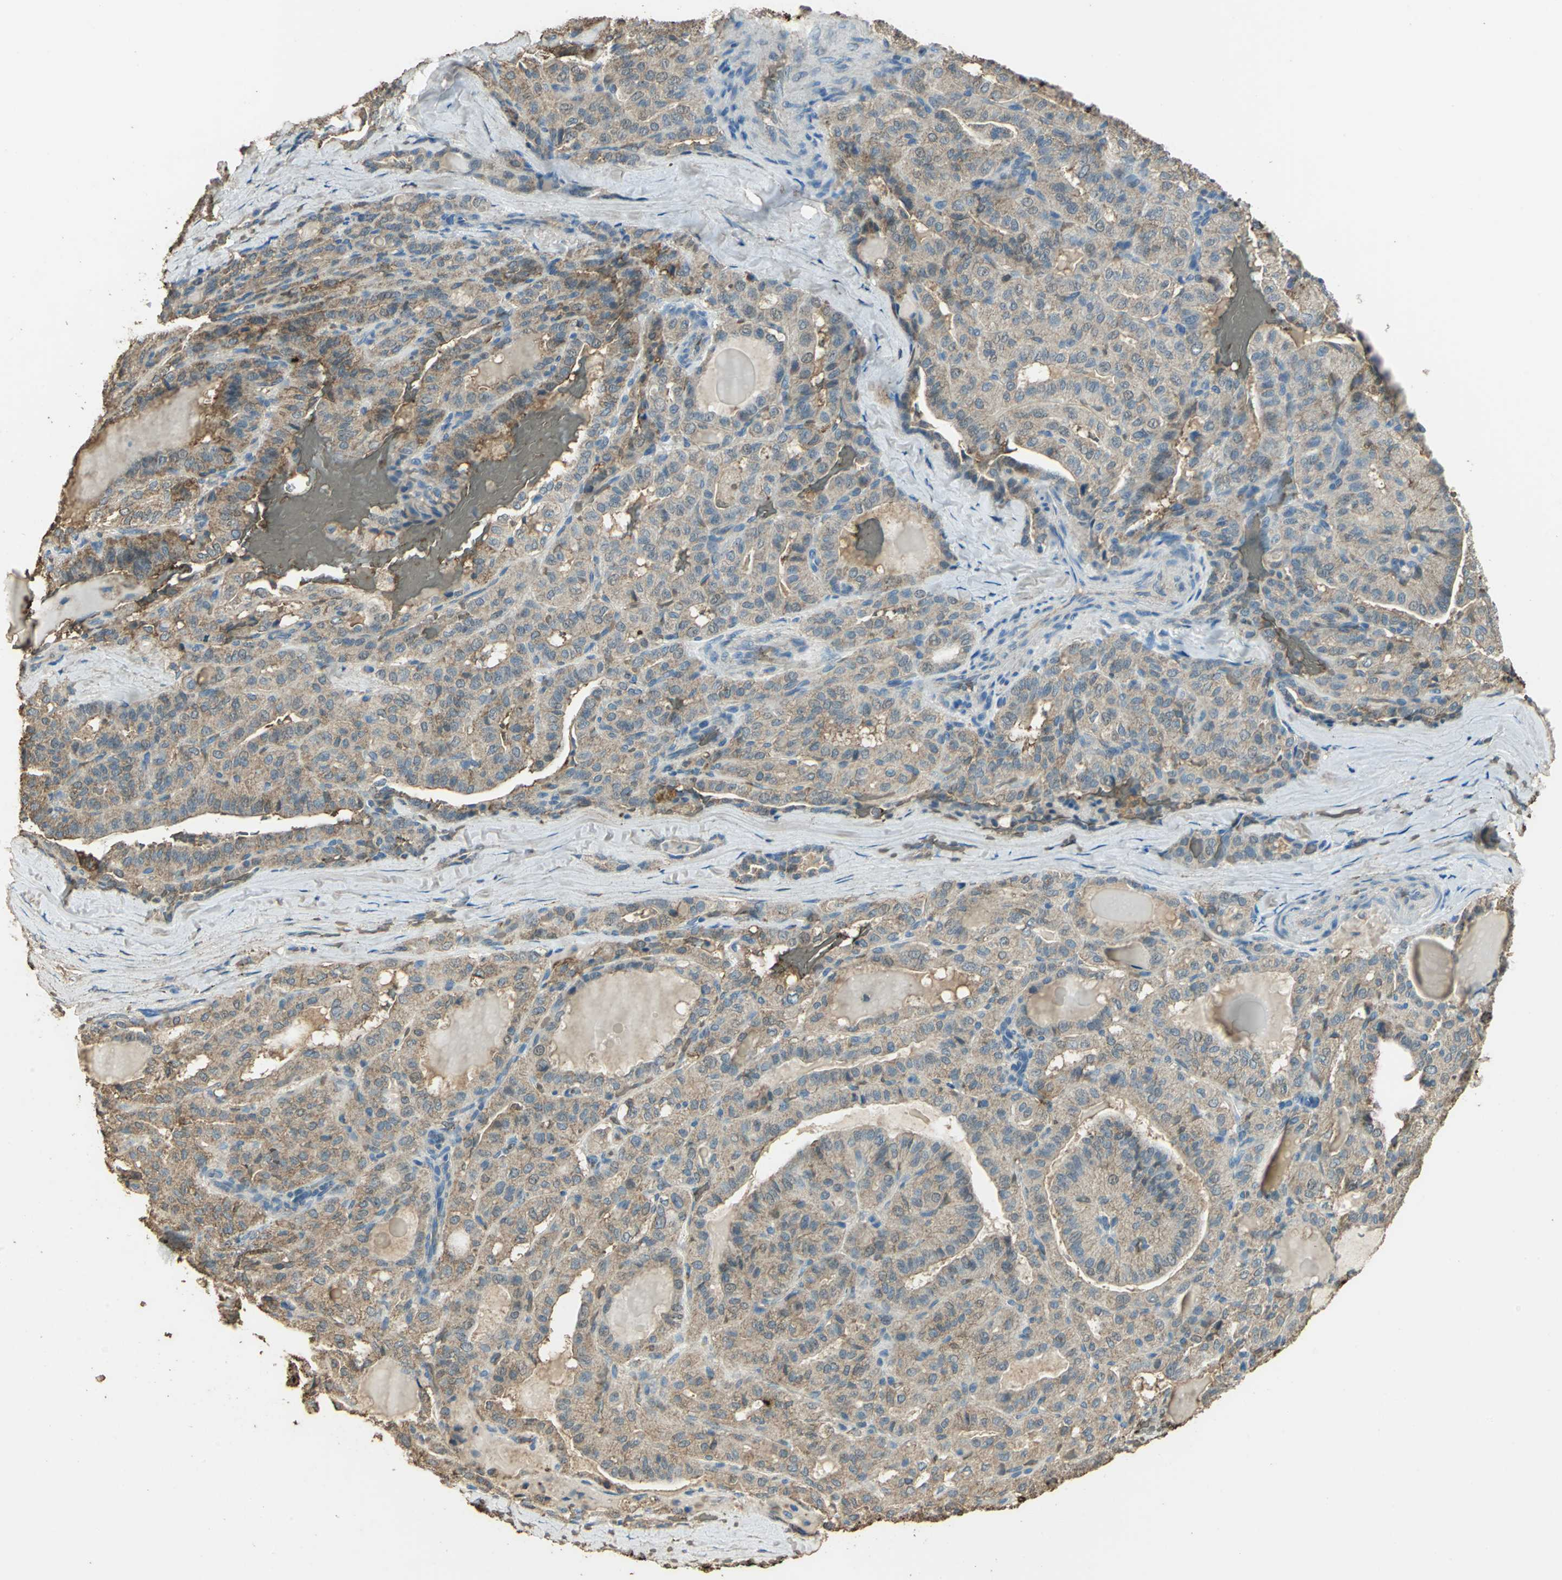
{"staining": {"intensity": "moderate", "quantity": ">75%", "location": "cytoplasmic/membranous"}, "tissue": "thyroid cancer", "cell_type": "Tumor cells", "image_type": "cancer", "snomed": [{"axis": "morphology", "description": "Papillary adenocarcinoma, NOS"}, {"axis": "topography", "description": "Thyroid gland"}], "caption": "Protein expression analysis of human thyroid papillary adenocarcinoma reveals moderate cytoplasmic/membranous expression in about >75% of tumor cells.", "gene": "TRAPPC2", "patient": {"sex": "male", "age": 77}}